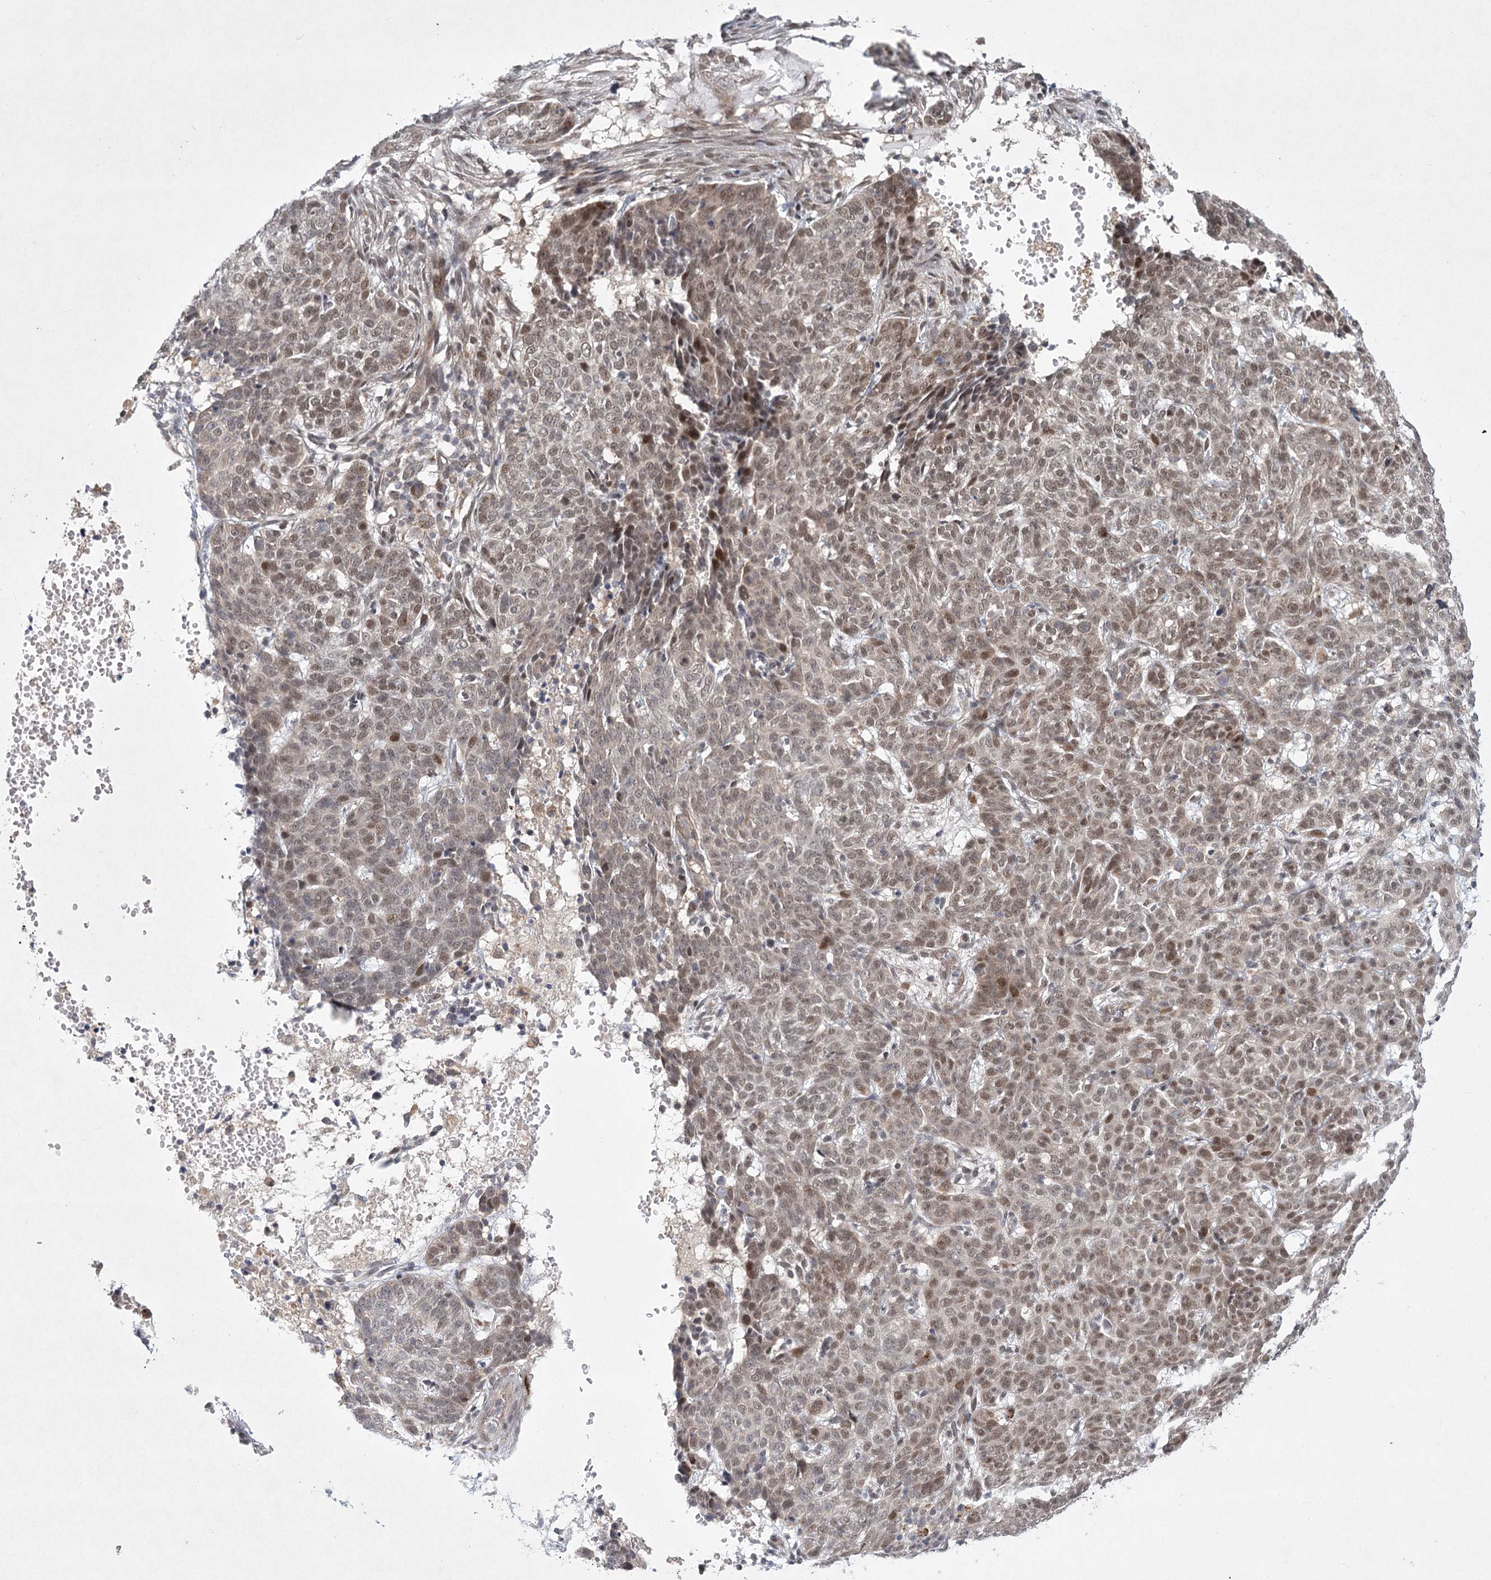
{"staining": {"intensity": "moderate", "quantity": ">75%", "location": "nuclear"}, "tissue": "skin cancer", "cell_type": "Tumor cells", "image_type": "cancer", "snomed": [{"axis": "morphology", "description": "Basal cell carcinoma"}, {"axis": "topography", "description": "Skin"}], "caption": "Protein staining exhibits moderate nuclear positivity in approximately >75% of tumor cells in skin cancer.", "gene": "CIB4", "patient": {"sex": "male", "age": 85}}